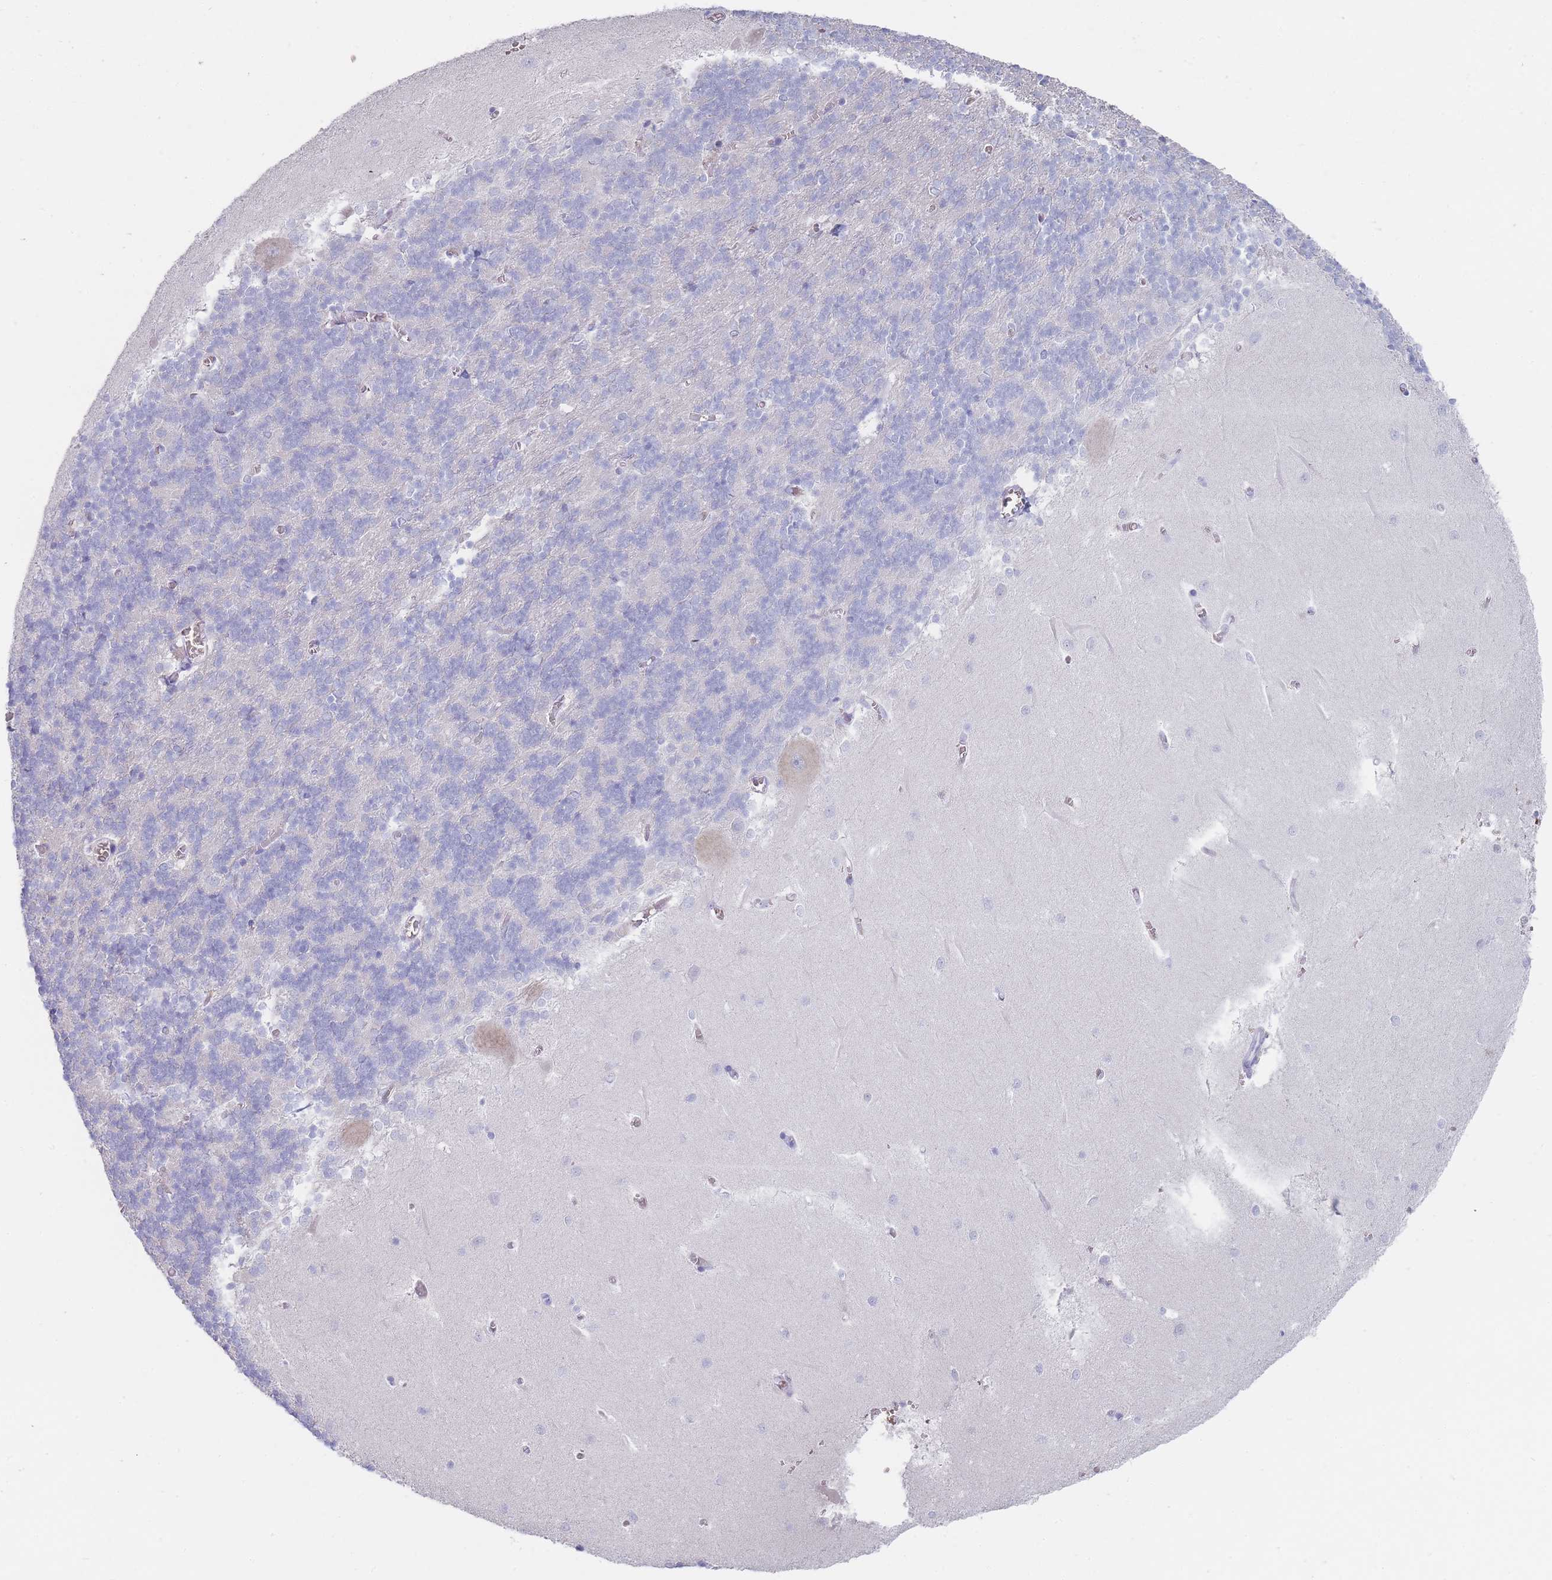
{"staining": {"intensity": "negative", "quantity": "none", "location": "none"}, "tissue": "cerebellum", "cell_type": "Cells in granular layer", "image_type": "normal", "snomed": [{"axis": "morphology", "description": "Normal tissue, NOS"}, {"axis": "topography", "description": "Cerebellum"}], "caption": "Immunohistochemistry image of unremarkable cerebellum: human cerebellum stained with DAB displays no significant protein expression in cells in granular layer. (Brightfield microscopy of DAB (3,3'-diaminobenzidine) immunohistochemistry at high magnification).", "gene": "ENSG00000284931", "patient": {"sex": "male", "age": 37}}